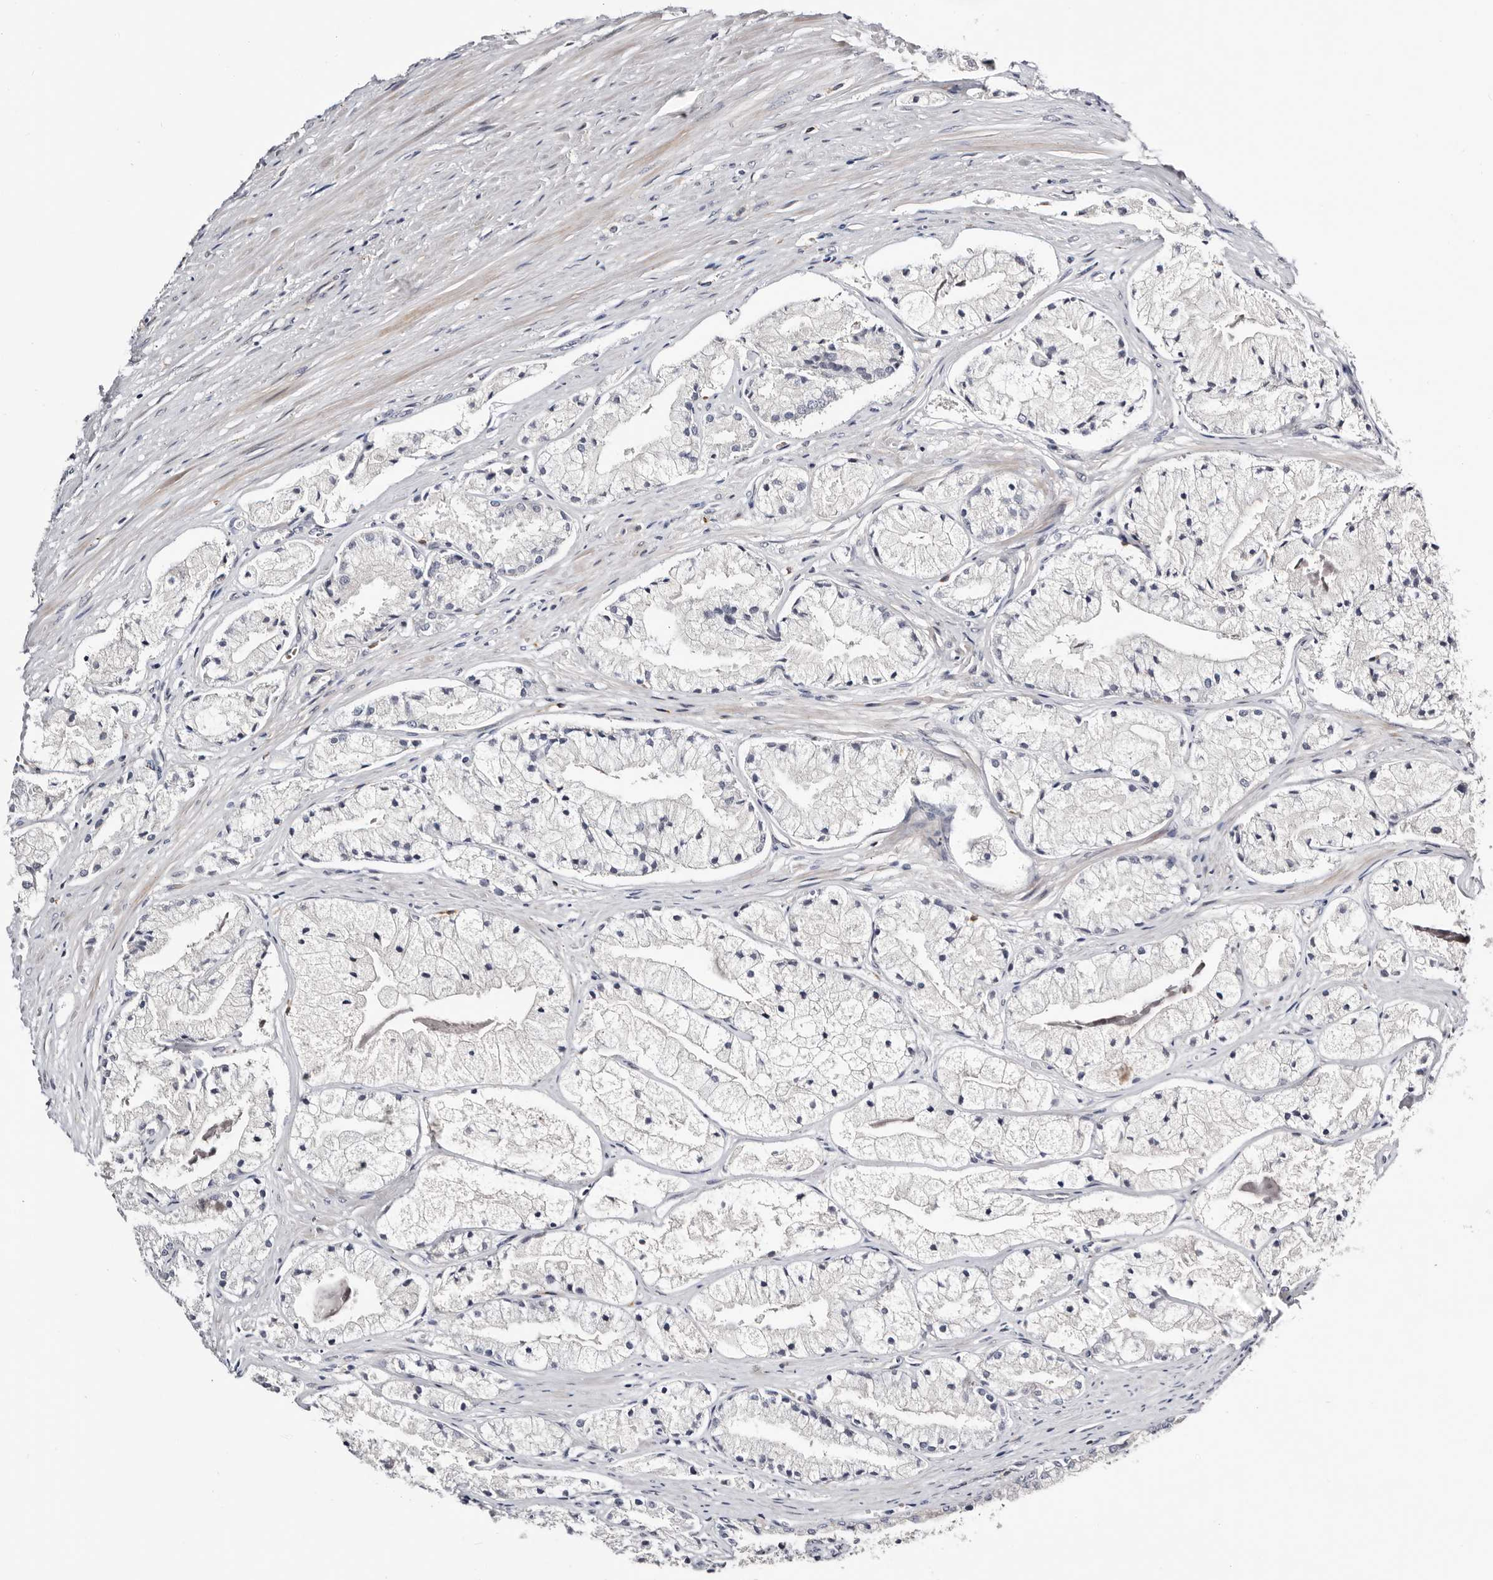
{"staining": {"intensity": "negative", "quantity": "none", "location": "none"}, "tissue": "prostate cancer", "cell_type": "Tumor cells", "image_type": "cancer", "snomed": [{"axis": "morphology", "description": "Adenocarcinoma, High grade"}, {"axis": "topography", "description": "Prostate"}], "caption": "Immunohistochemistry photomicrograph of human adenocarcinoma (high-grade) (prostate) stained for a protein (brown), which reveals no expression in tumor cells.", "gene": "USH1C", "patient": {"sex": "male", "age": 50}}